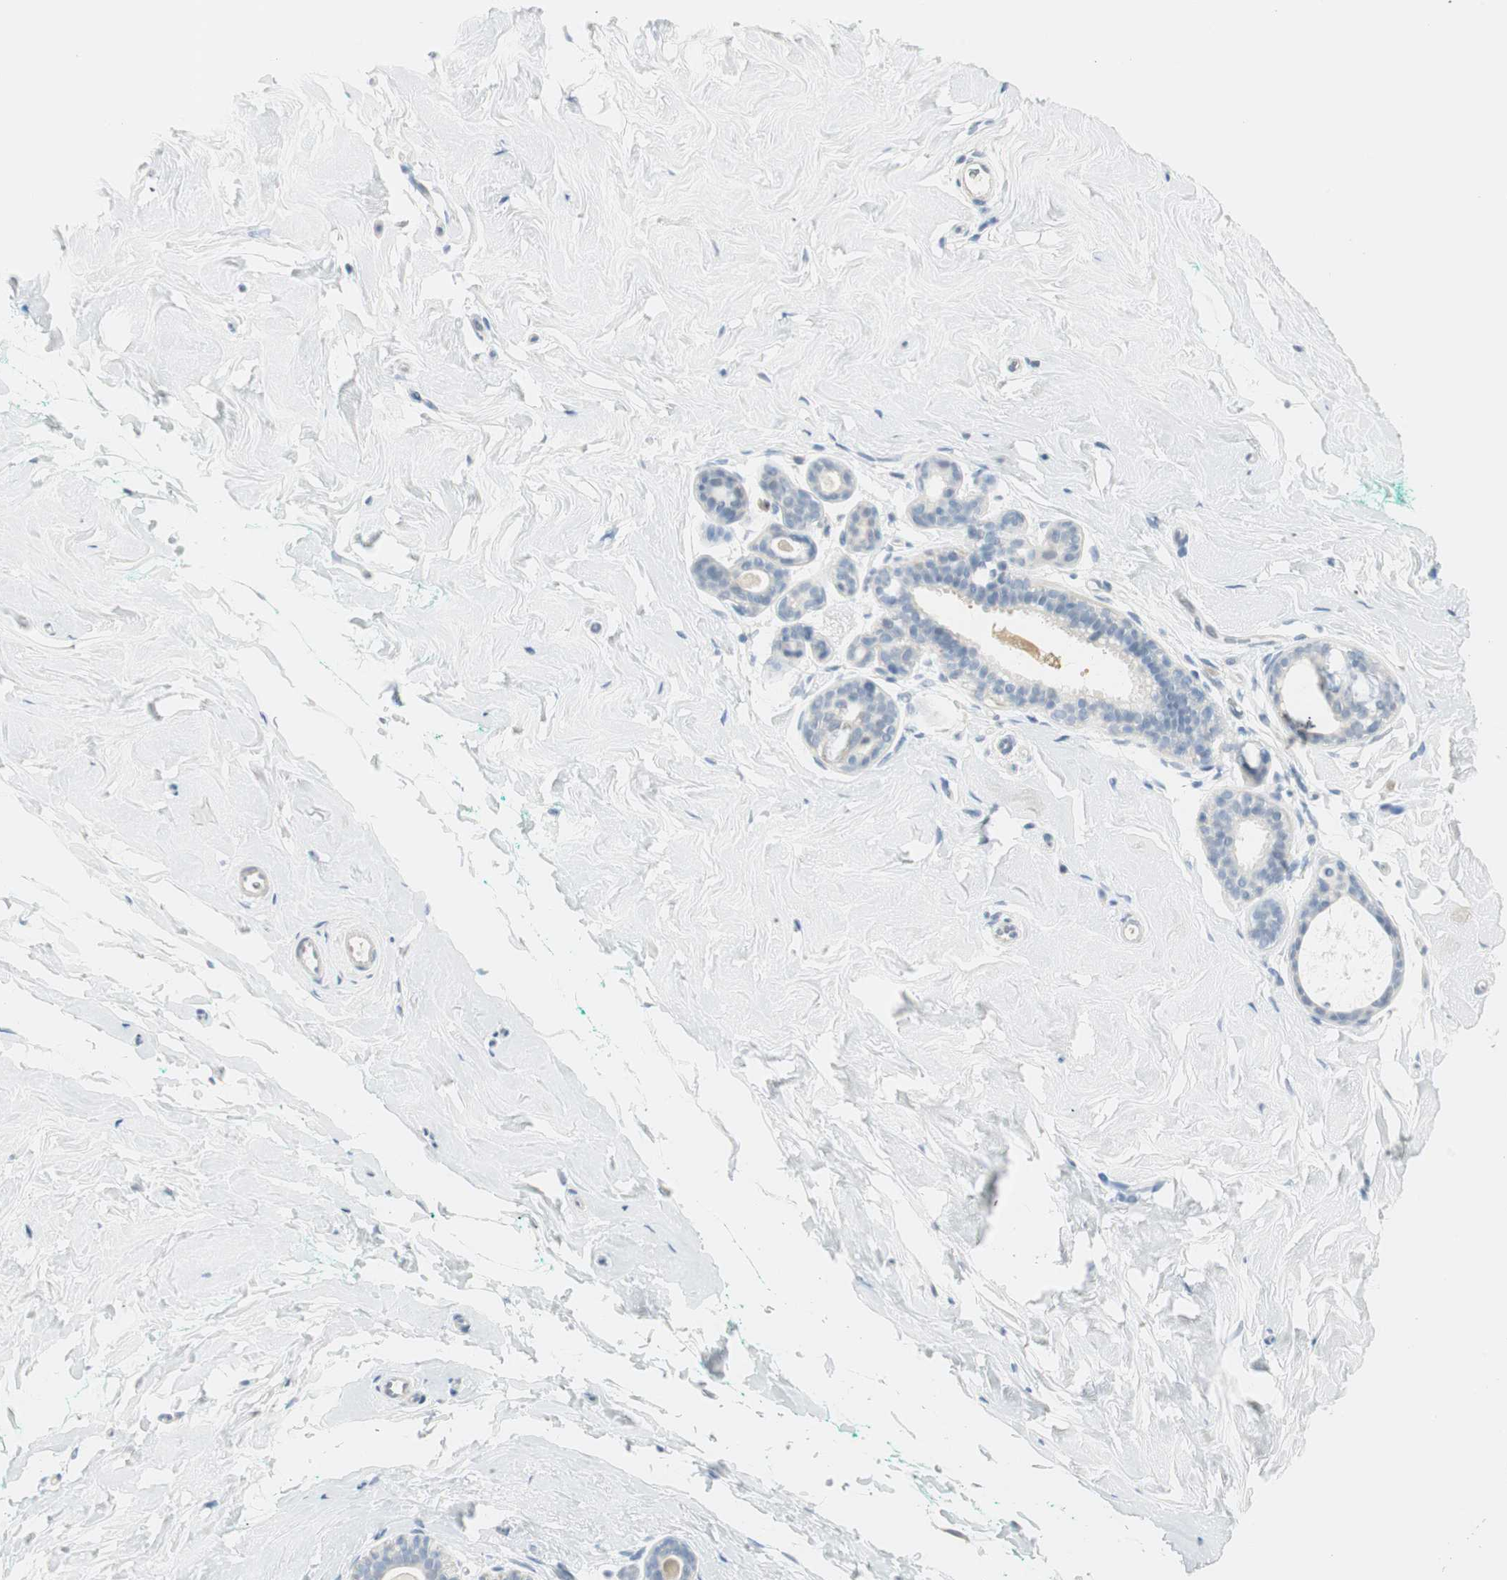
{"staining": {"intensity": "negative", "quantity": "none", "location": "none"}, "tissue": "breast", "cell_type": "Adipocytes", "image_type": "normal", "snomed": [{"axis": "morphology", "description": "Normal tissue, NOS"}, {"axis": "topography", "description": "Breast"}], "caption": "This is an immunohistochemistry (IHC) photomicrograph of benign human breast. There is no expression in adipocytes.", "gene": "MLLT10", "patient": {"sex": "female", "age": 52}}